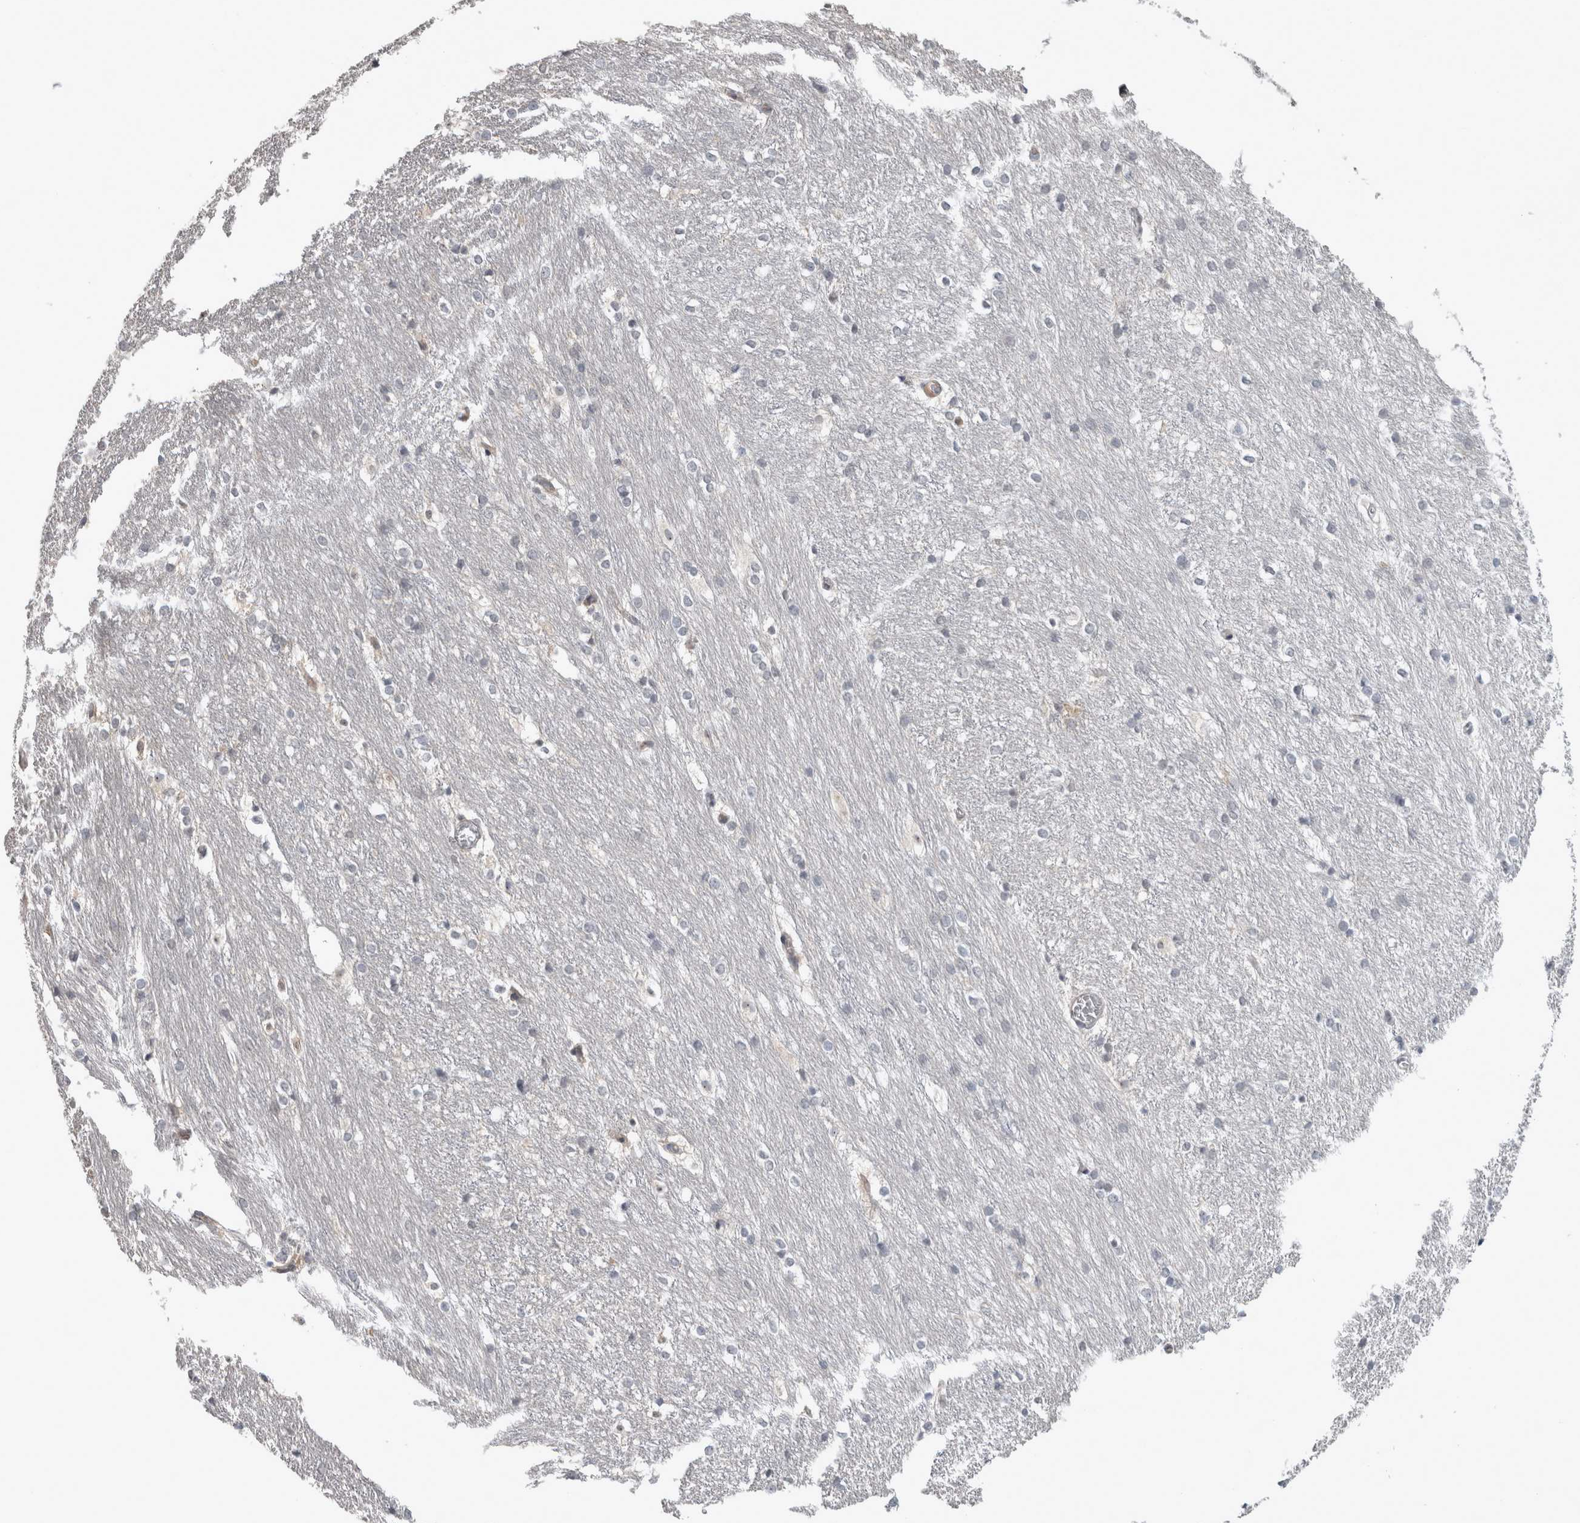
{"staining": {"intensity": "negative", "quantity": "none", "location": "none"}, "tissue": "caudate", "cell_type": "Glial cells", "image_type": "normal", "snomed": [{"axis": "morphology", "description": "Normal tissue, NOS"}, {"axis": "topography", "description": "Lateral ventricle wall"}], "caption": "DAB (3,3'-diaminobenzidine) immunohistochemical staining of normal human caudate displays no significant expression in glial cells.", "gene": "RBM28", "patient": {"sex": "female", "age": 19}}